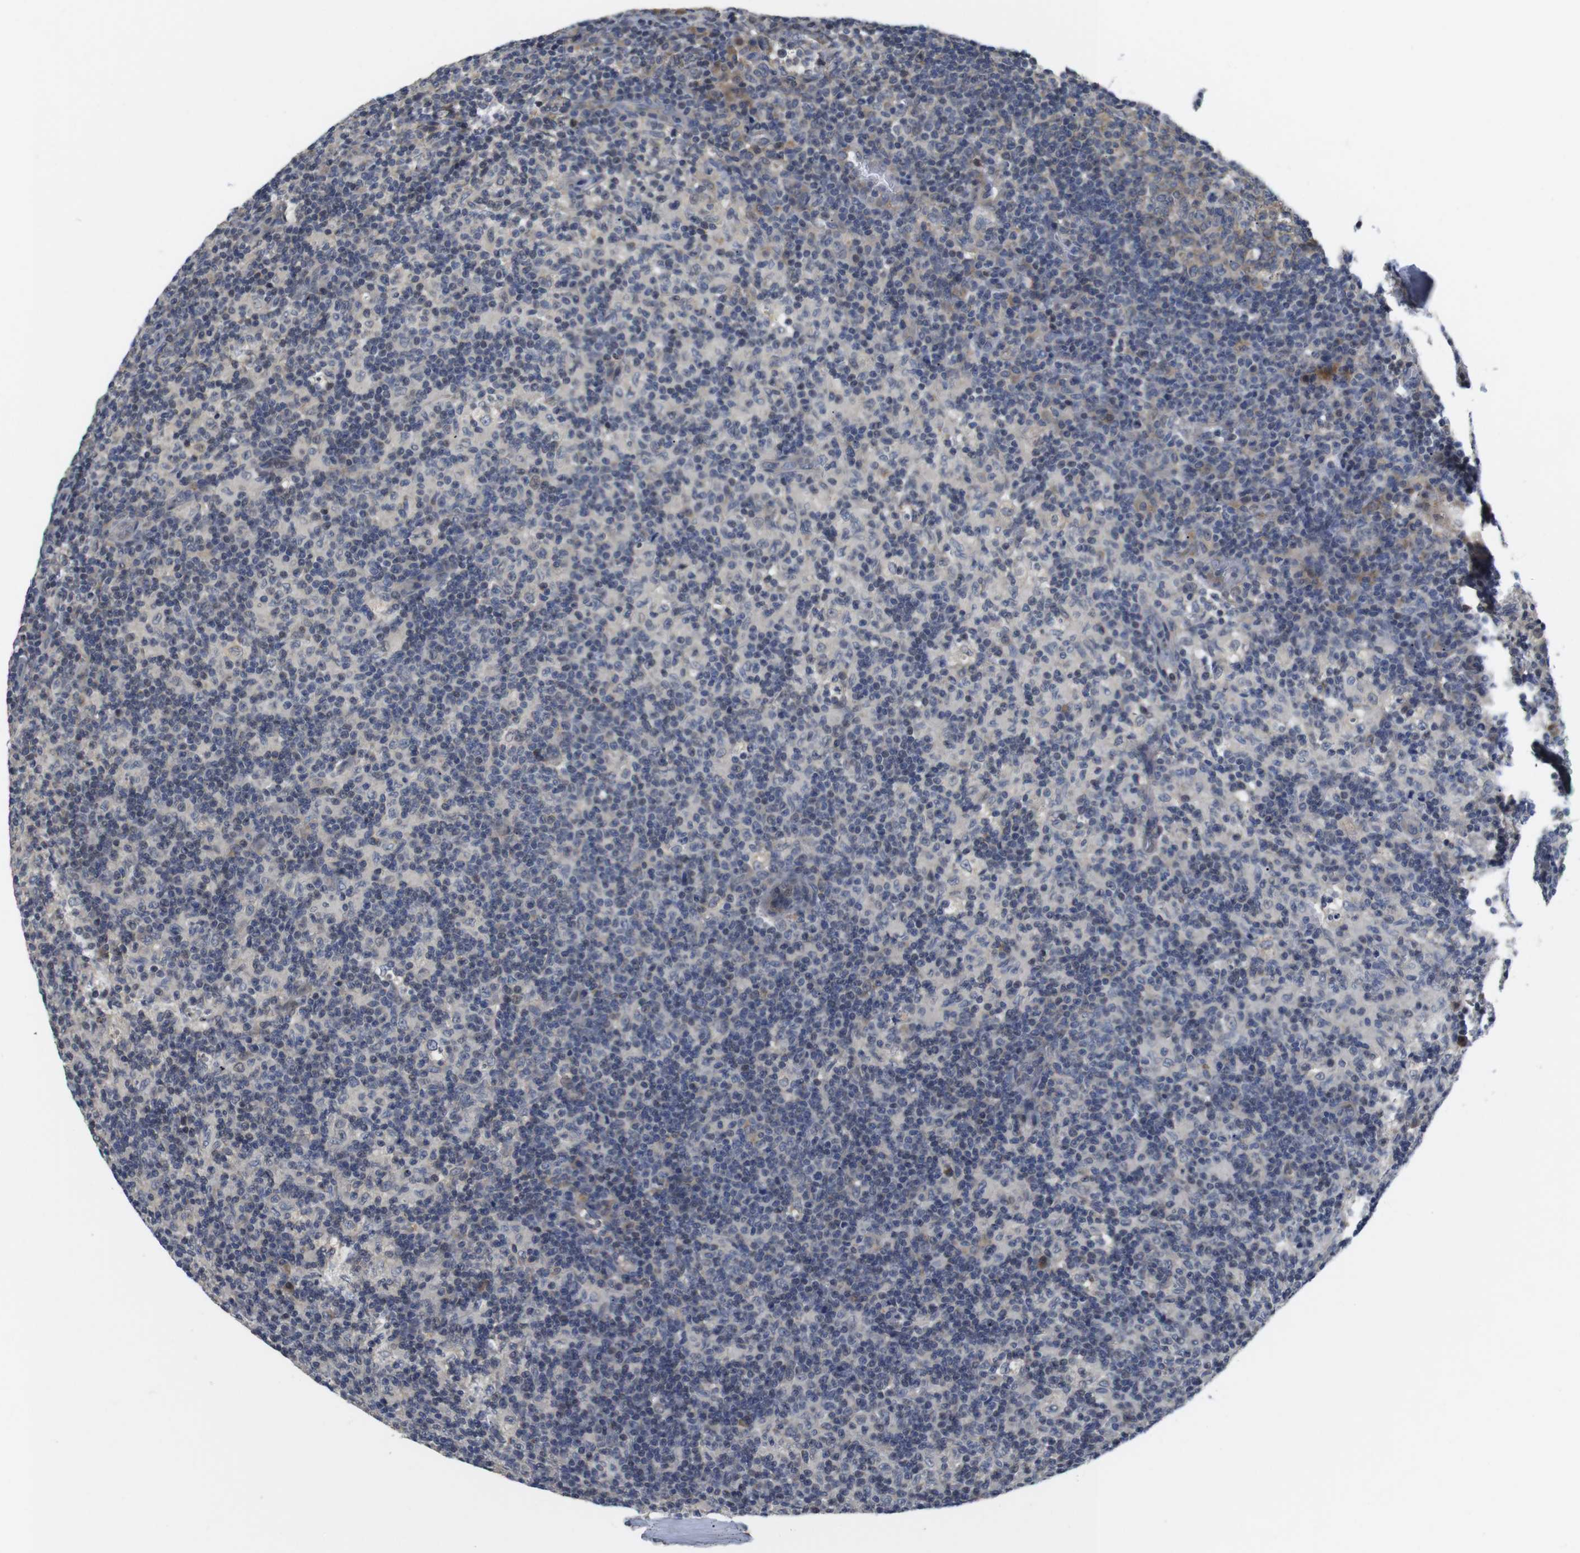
{"staining": {"intensity": "moderate", "quantity": "25%-75%", "location": "cytoplasmic/membranous"}, "tissue": "lymph node", "cell_type": "Germinal center cells", "image_type": "normal", "snomed": [{"axis": "morphology", "description": "Normal tissue, NOS"}, {"axis": "morphology", "description": "Inflammation, NOS"}, {"axis": "topography", "description": "Lymph node"}], "caption": "Immunohistochemical staining of normal human lymph node reveals moderate cytoplasmic/membranous protein positivity in approximately 25%-75% of germinal center cells.", "gene": "FNTA", "patient": {"sex": "male", "age": 55}}